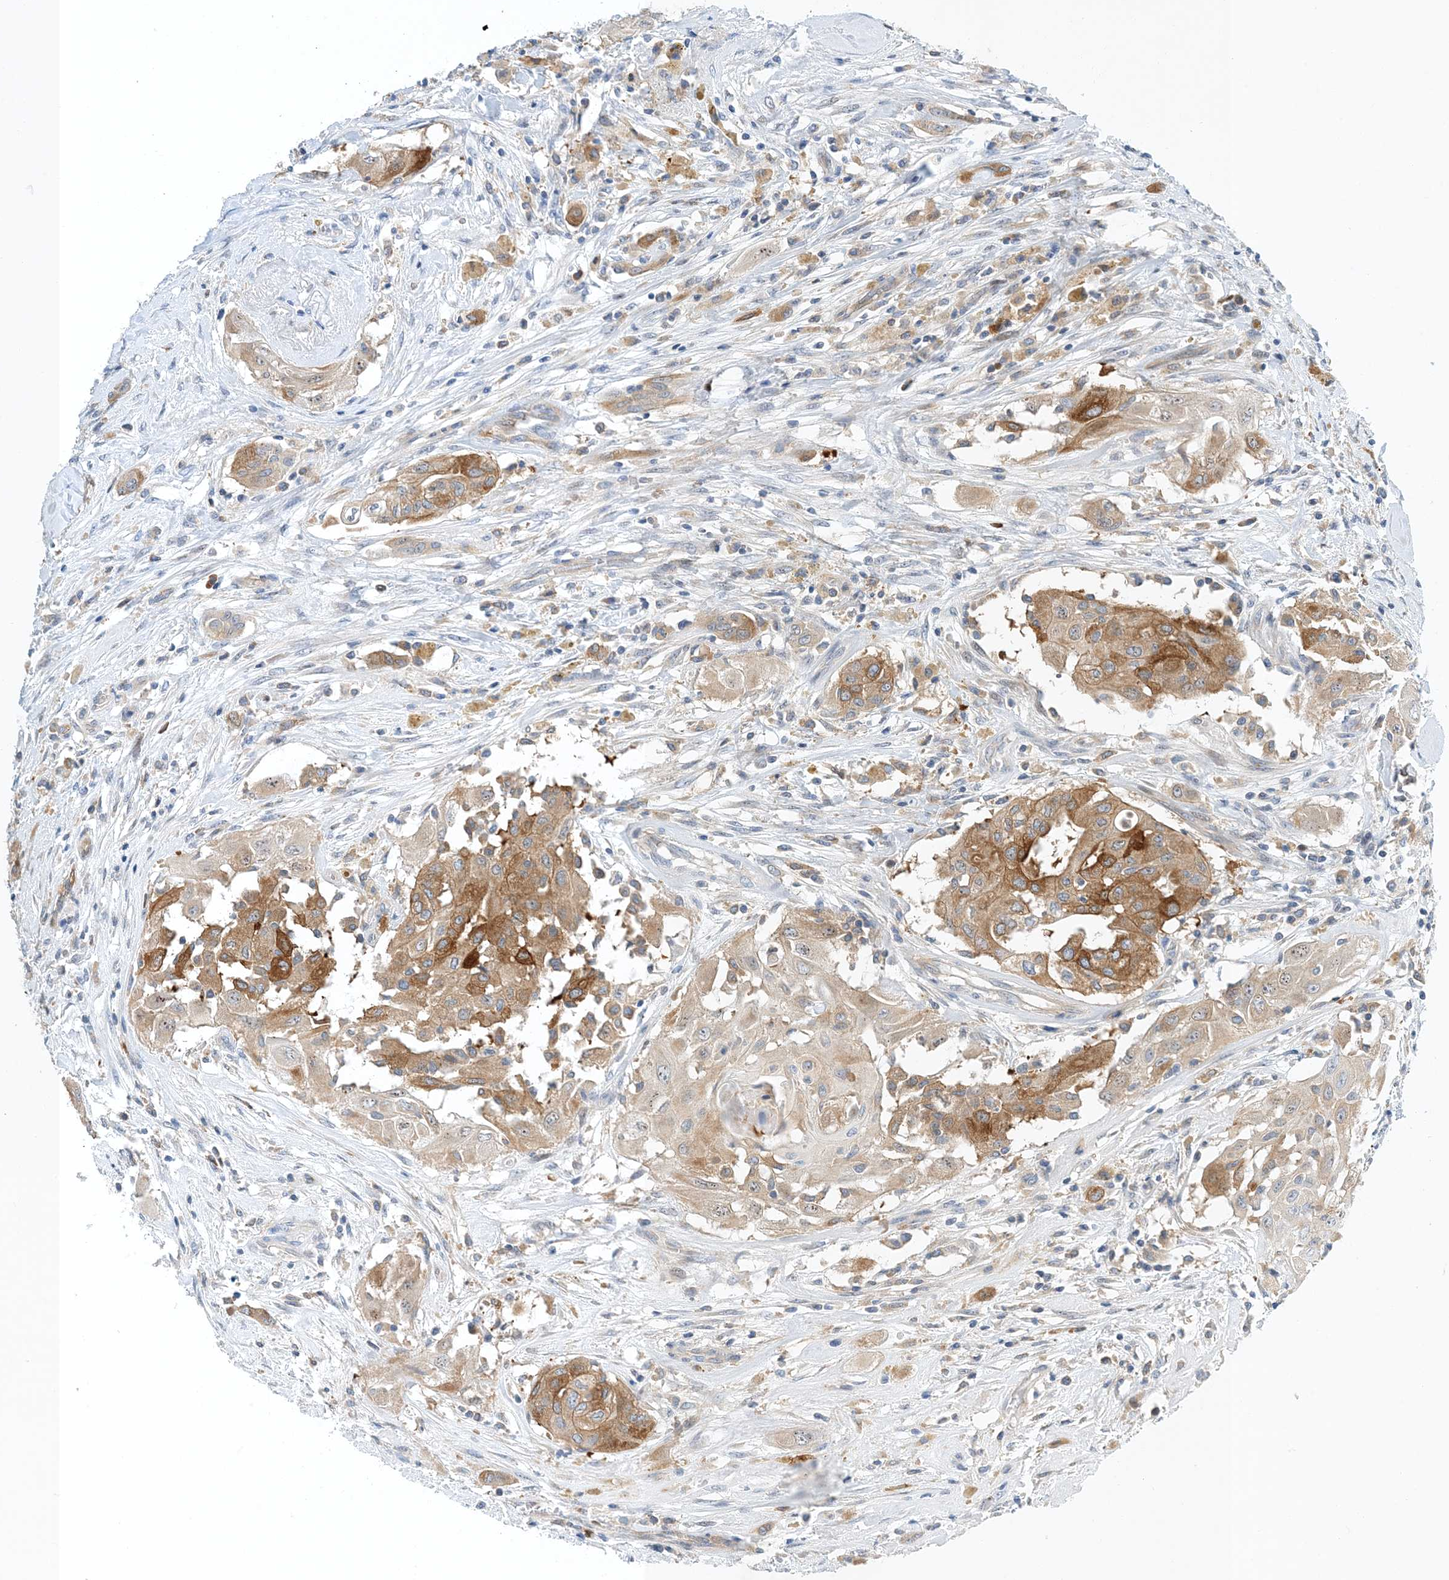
{"staining": {"intensity": "moderate", "quantity": ">75%", "location": "cytoplasmic/membranous"}, "tissue": "thyroid cancer", "cell_type": "Tumor cells", "image_type": "cancer", "snomed": [{"axis": "morphology", "description": "Papillary adenocarcinoma, NOS"}, {"axis": "topography", "description": "Thyroid gland"}], "caption": "This is an image of IHC staining of thyroid papillary adenocarcinoma, which shows moderate staining in the cytoplasmic/membranous of tumor cells.", "gene": "PCDHA2", "patient": {"sex": "female", "age": 59}}